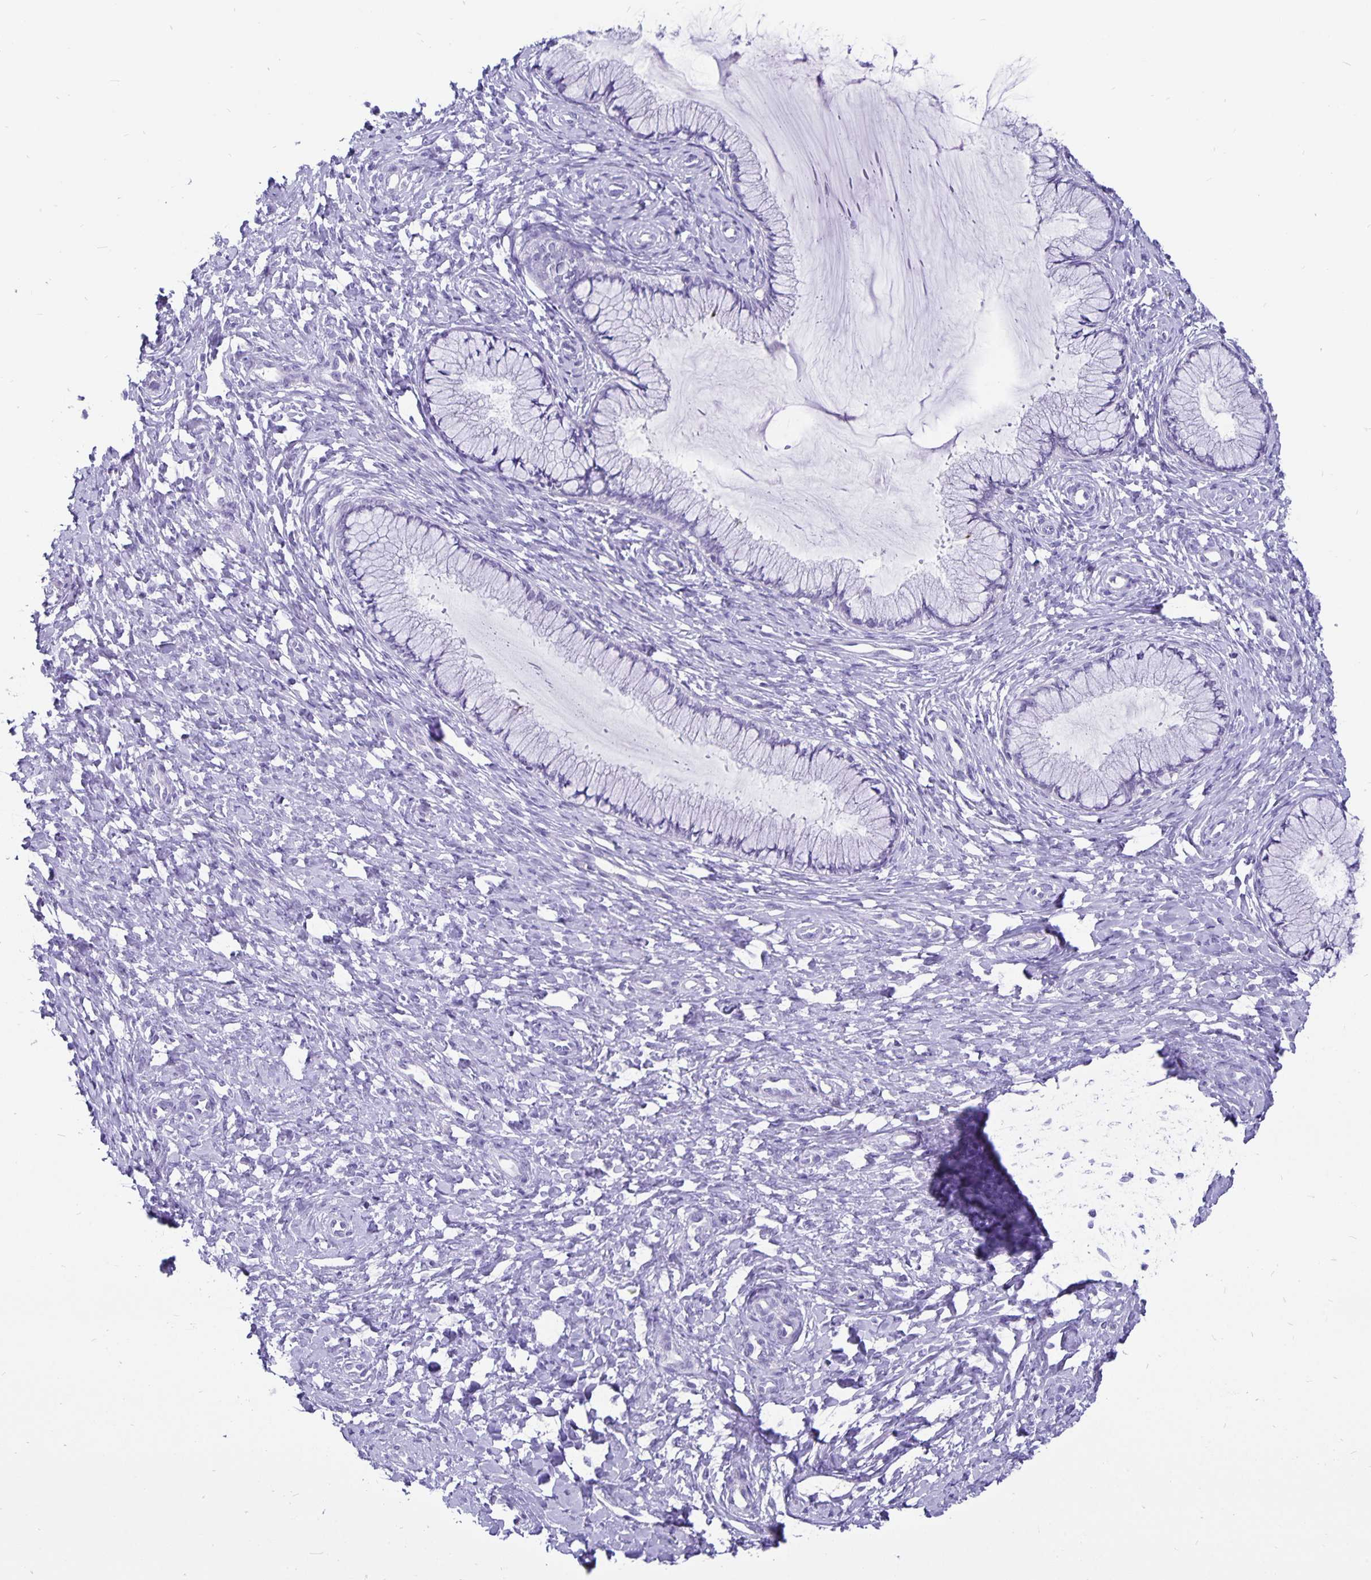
{"staining": {"intensity": "negative", "quantity": "none", "location": "none"}, "tissue": "cervix", "cell_type": "Glandular cells", "image_type": "normal", "snomed": [{"axis": "morphology", "description": "Normal tissue, NOS"}, {"axis": "topography", "description": "Cervix"}], "caption": "Immunohistochemistry of benign cervix shows no positivity in glandular cells. Brightfield microscopy of immunohistochemistry stained with DAB (brown) and hematoxylin (blue), captured at high magnification.", "gene": "ODF3B", "patient": {"sex": "female", "age": 37}}